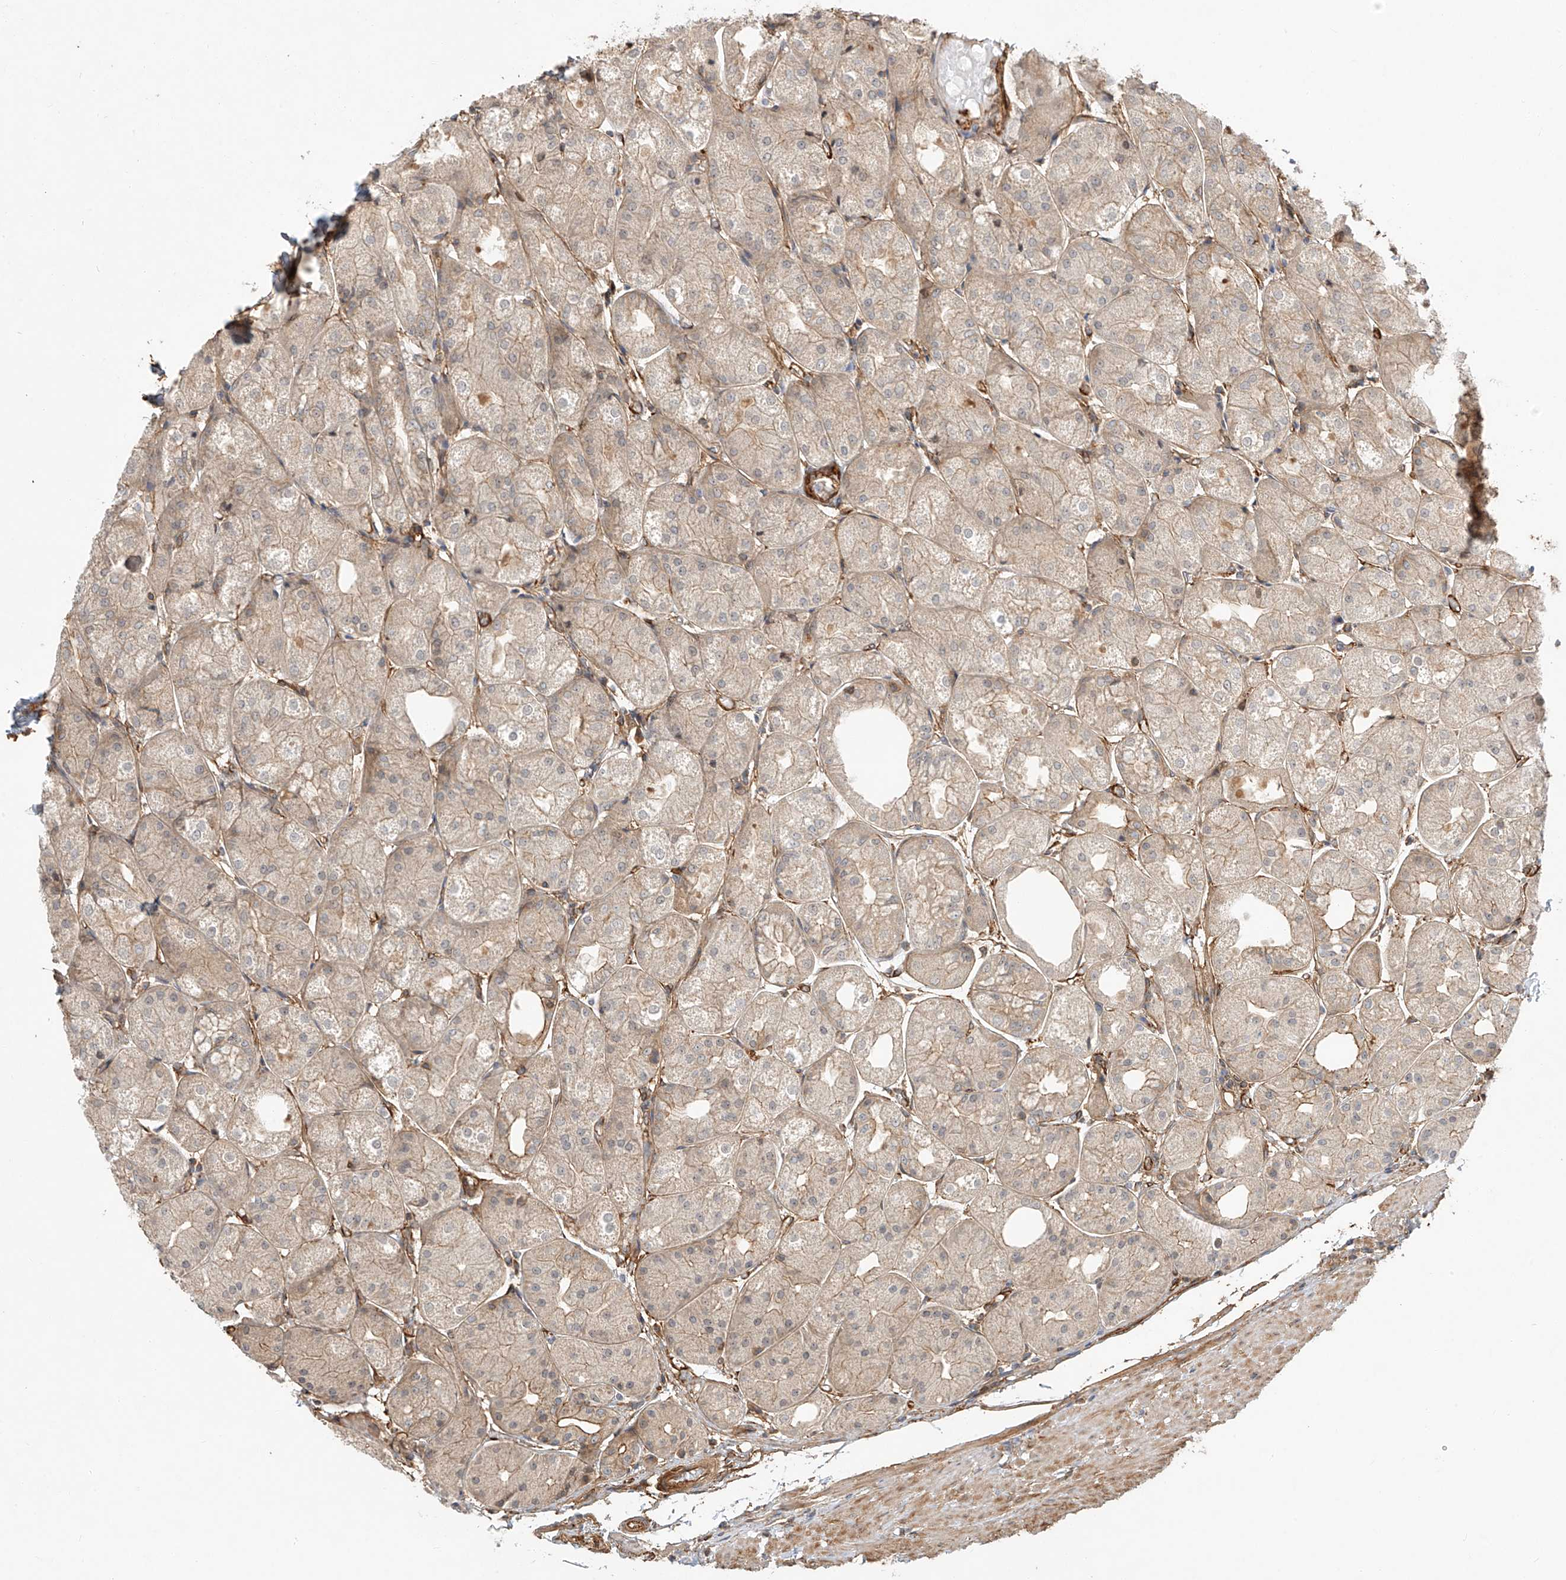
{"staining": {"intensity": "weak", "quantity": ">75%", "location": "cytoplasmic/membranous"}, "tissue": "stomach", "cell_type": "Glandular cells", "image_type": "normal", "snomed": [{"axis": "morphology", "description": "Normal tissue, NOS"}, {"axis": "topography", "description": "Stomach, upper"}], "caption": "Immunohistochemistry micrograph of benign stomach stained for a protein (brown), which demonstrates low levels of weak cytoplasmic/membranous expression in about >75% of glandular cells.", "gene": "CSMD3", "patient": {"sex": "male", "age": 72}}